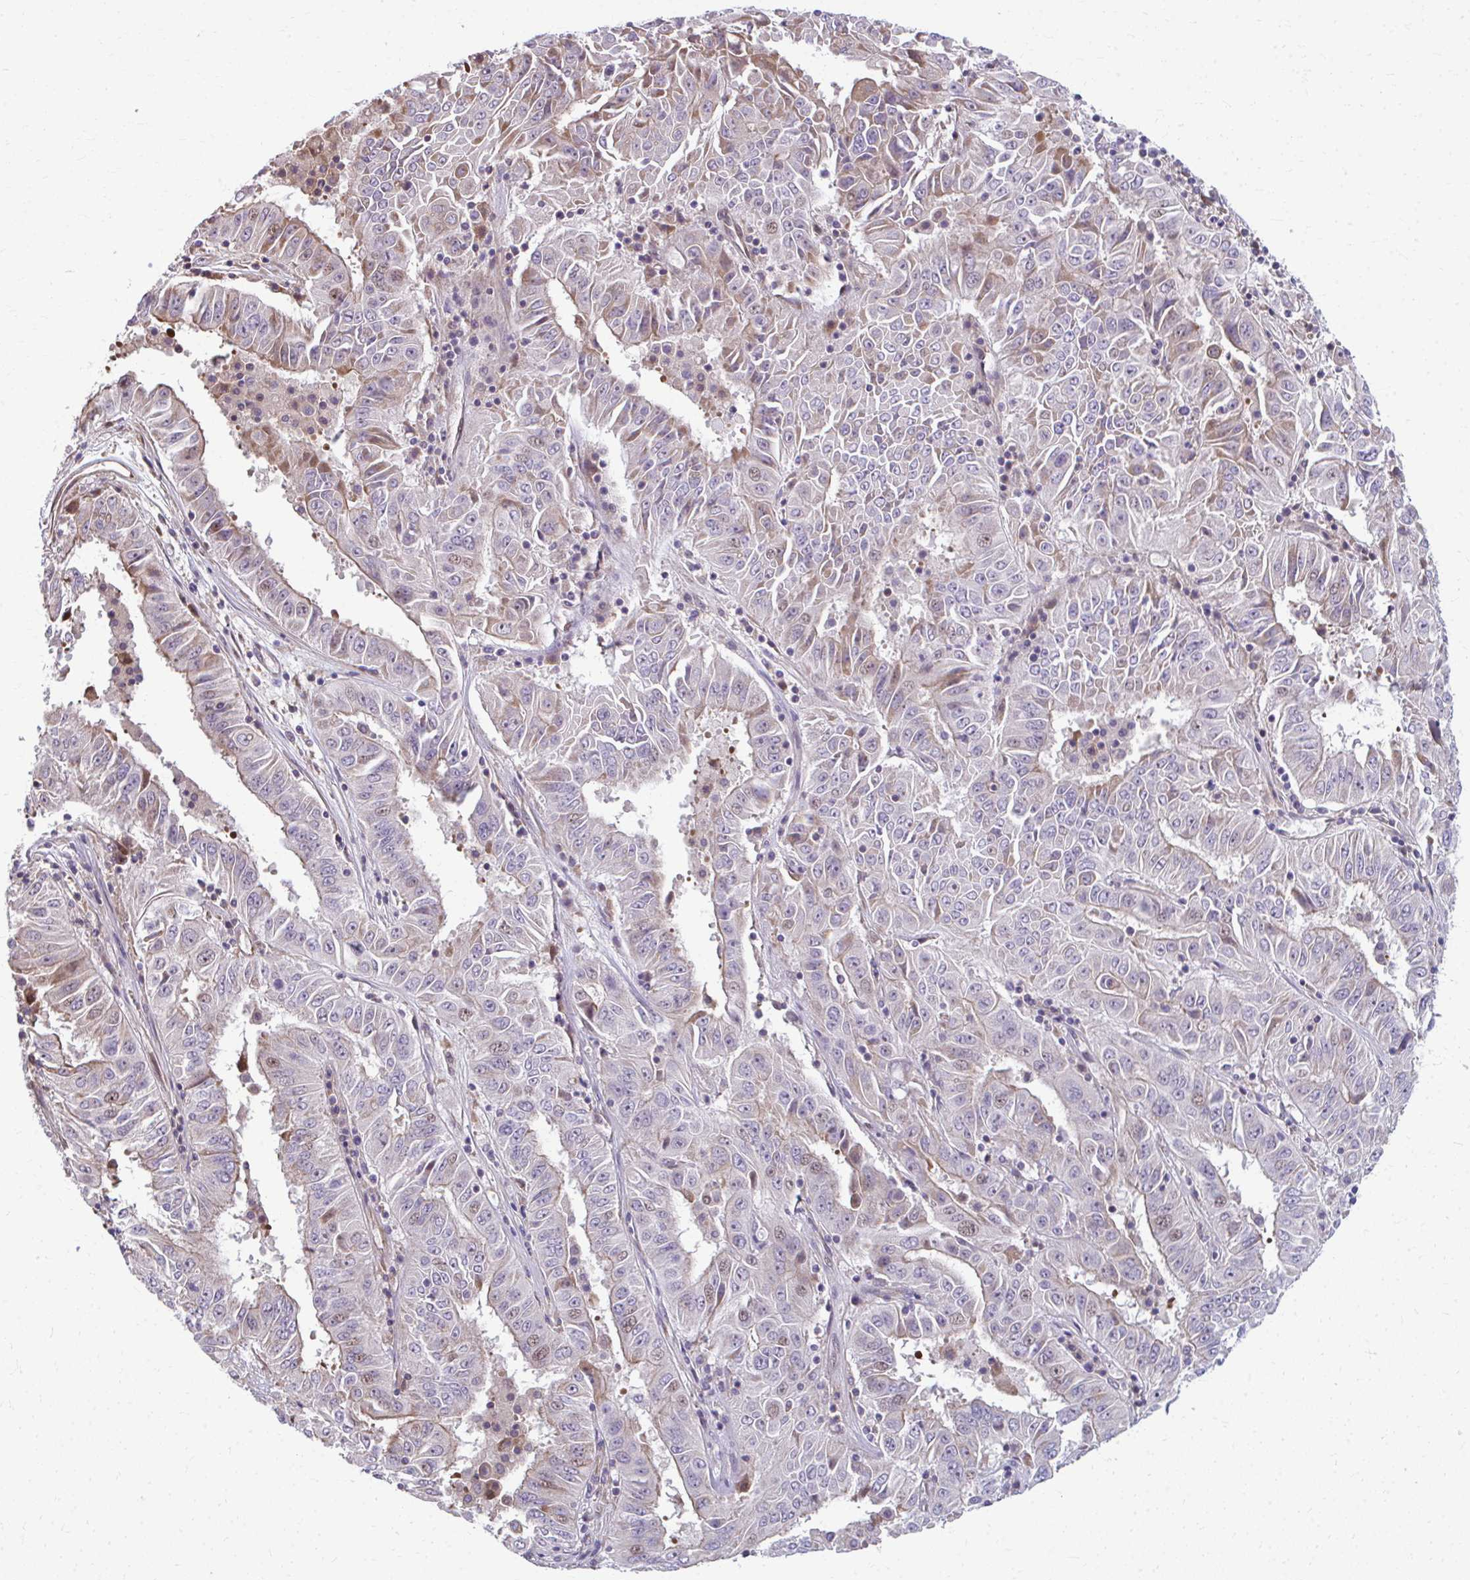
{"staining": {"intensity": "moderate", "quantity": "<25%", "location": "cytoplasmic/membranous,nuclear"}, "tissue": "pancreatic cancer", "cell_type": "Tumor cells", "image_type": "cancer", "snomed": [{"axis": "morphology", "description": "Adenocarcinoma, NOS"}, {"axis": "topography", "description": "Pancreas"}], "caption": "DAB immunohistochemical staining of human pancreatic cancer demonstrates moderate cytoplasmic/membranous and nuclear protein positivity in about <25% of tumor cells. Immunohistochemistry (ihc) stains the protein of interest in brown and the nuclei are stained blue.", "gene": "MAF1", "patient": {"sex": "male", "age": 63}}